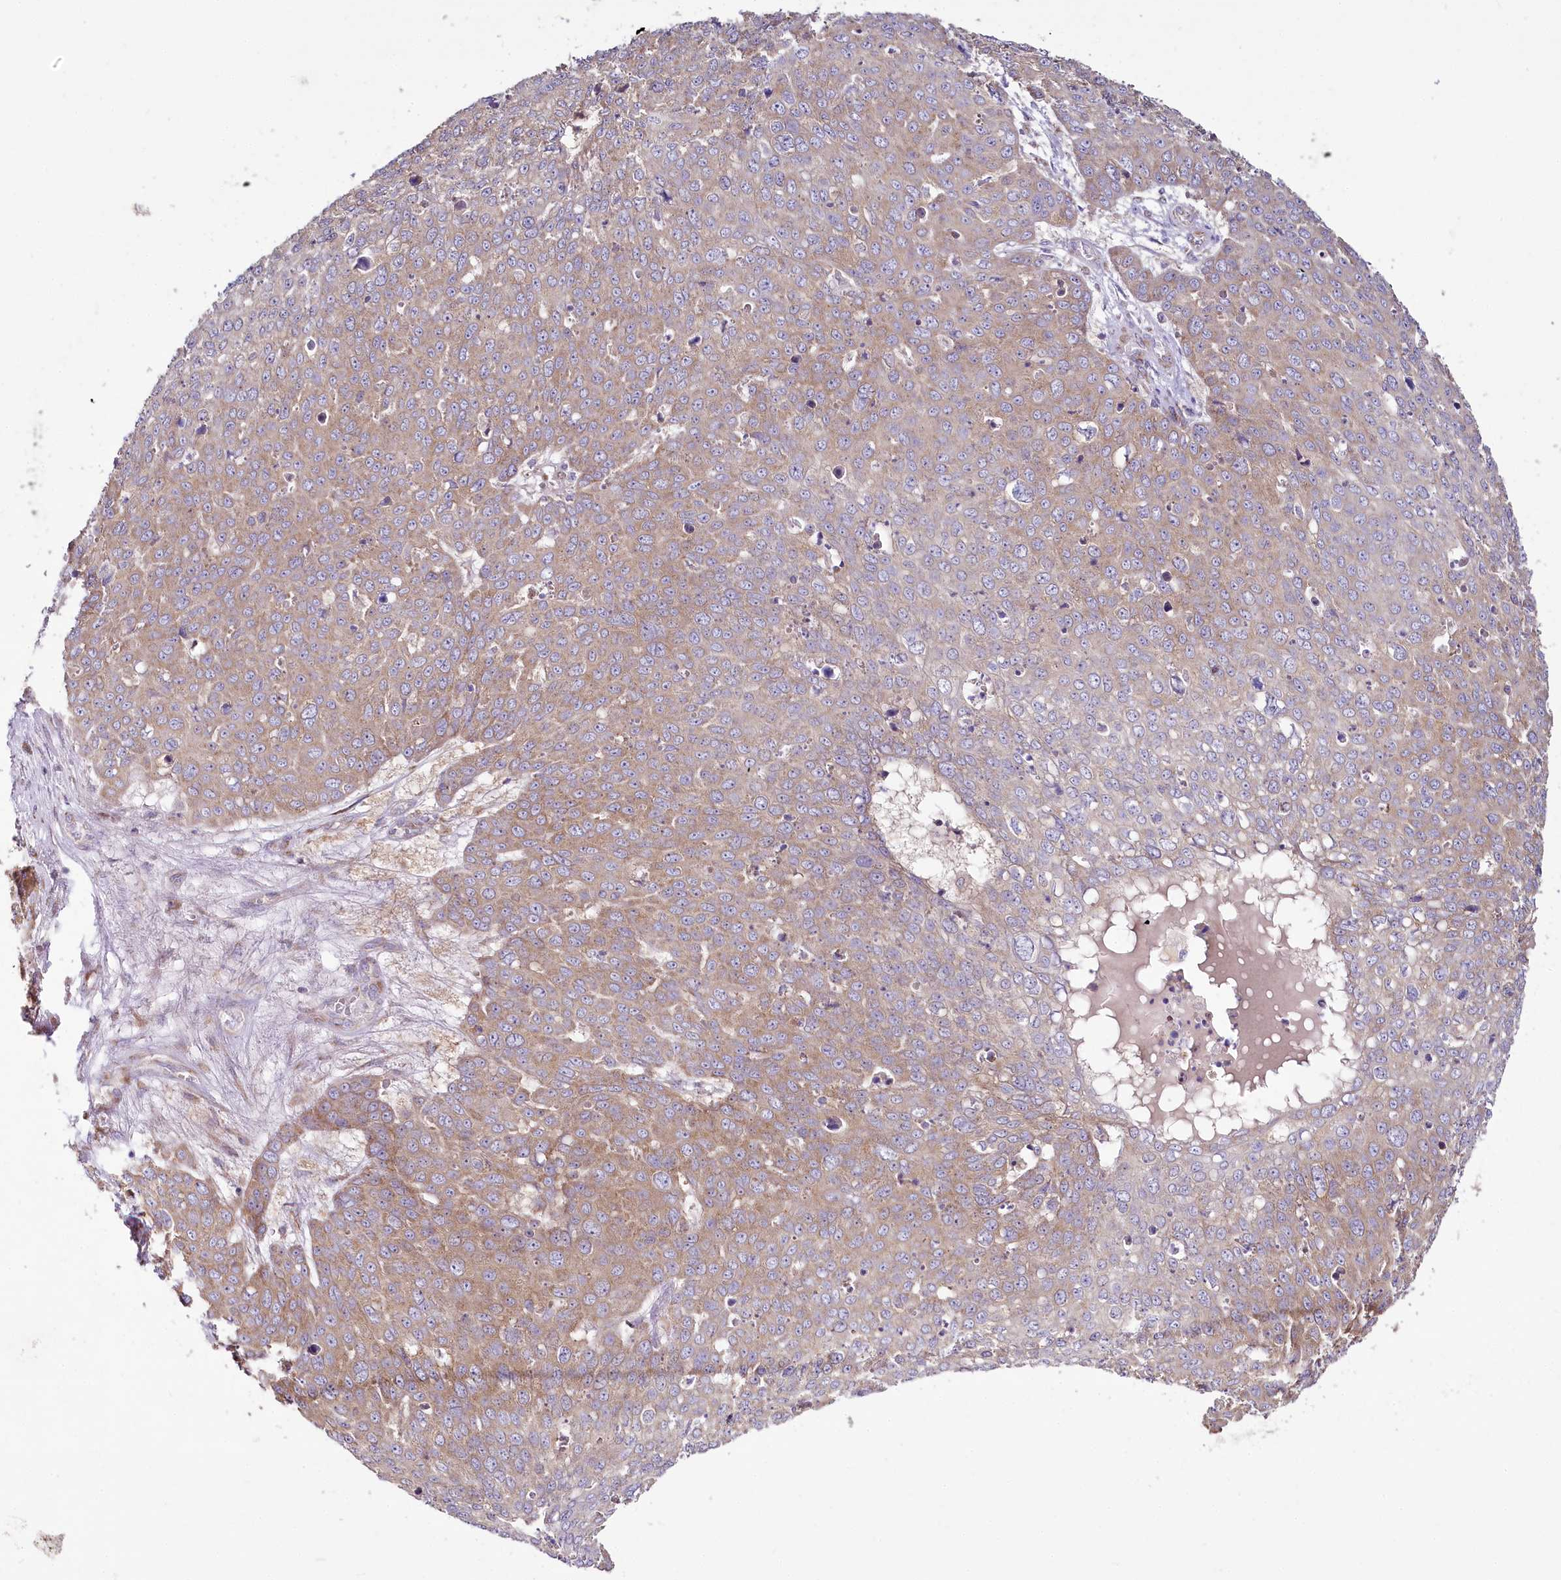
{"staining": {"intensity": "moderate", "quantity": ">75%", "location": "cytoplasmic/membranous"}, "tissue": "skin cancer", "cell_type": "Tumor cells", "image_type": "cancer", "snomed": [{"axis": "morphology", "description": "Squamous cell carcinoma, NOS"}, {"axis": "topography", "description": "Skin"}], "caption": "Immunohistochemical staining of human skin cancer (squamous cell carcinoma) exhibits moderate cytoplasmic/membranous protein positivity in about >75% of tumor cells. The staining was performed using DAB (3,3'-diaminobenzidine), with brown indicating positive protein expression. Nuclei are stained blue with hematoxylin.", "gene": "ACOX2", "patient": {"sex": "male", "age": 71}}